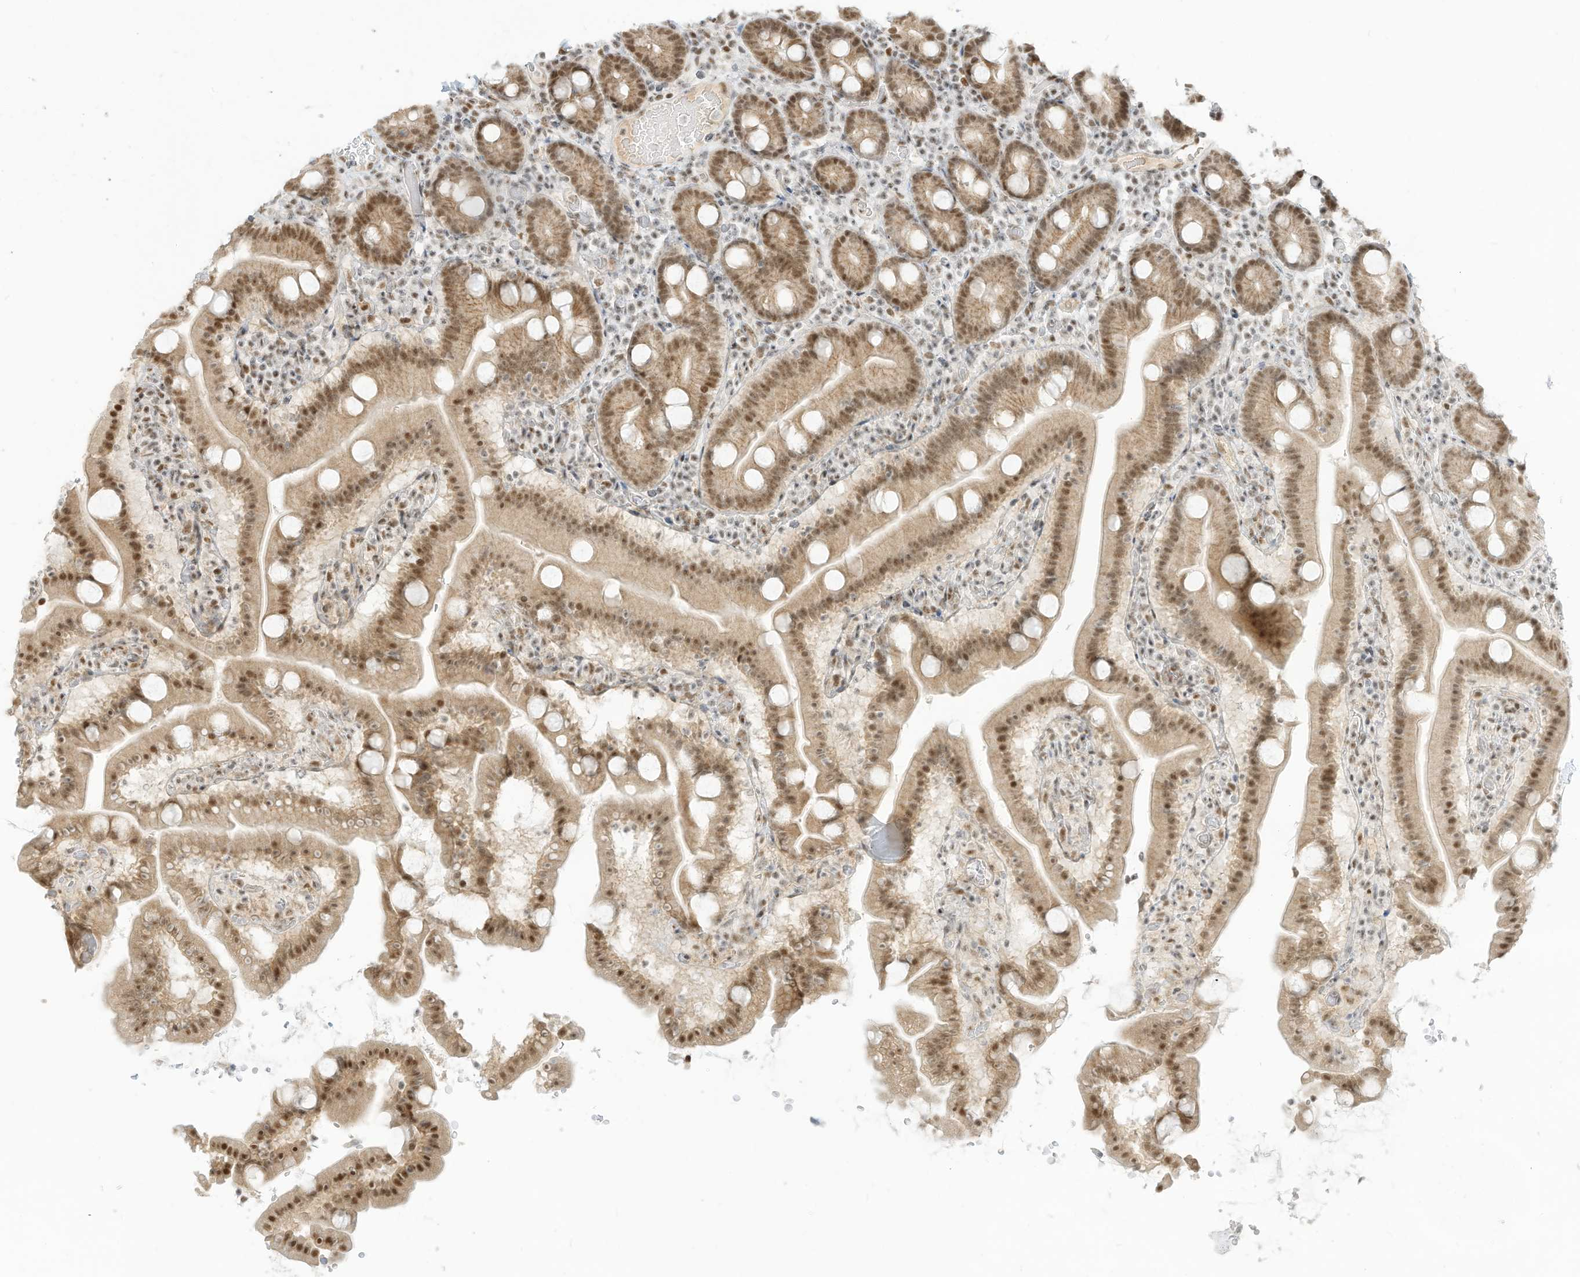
{"staining": {"intensity": "moderate", "quantity": ">75%", "location": "cytoplasmic/membranous,nuclear"}, "tissue": "duodenum", "cell_type": "Glandular cells", "image_type": "normal", "snomed": [{"axis": "morphology", "description": "Normal tissue, NOS"}, {"axis": "topography", "description": "Duodenum"}], "caption": "Glandular cells display medium levels of moderate cytoplasmic/membranous,nuclear positivity in about >75% of cells in benign human duodenum. Nuclei are stained in blue.", "gene": "NHSL1", "patient": {"sex": "male", "age": 55}}